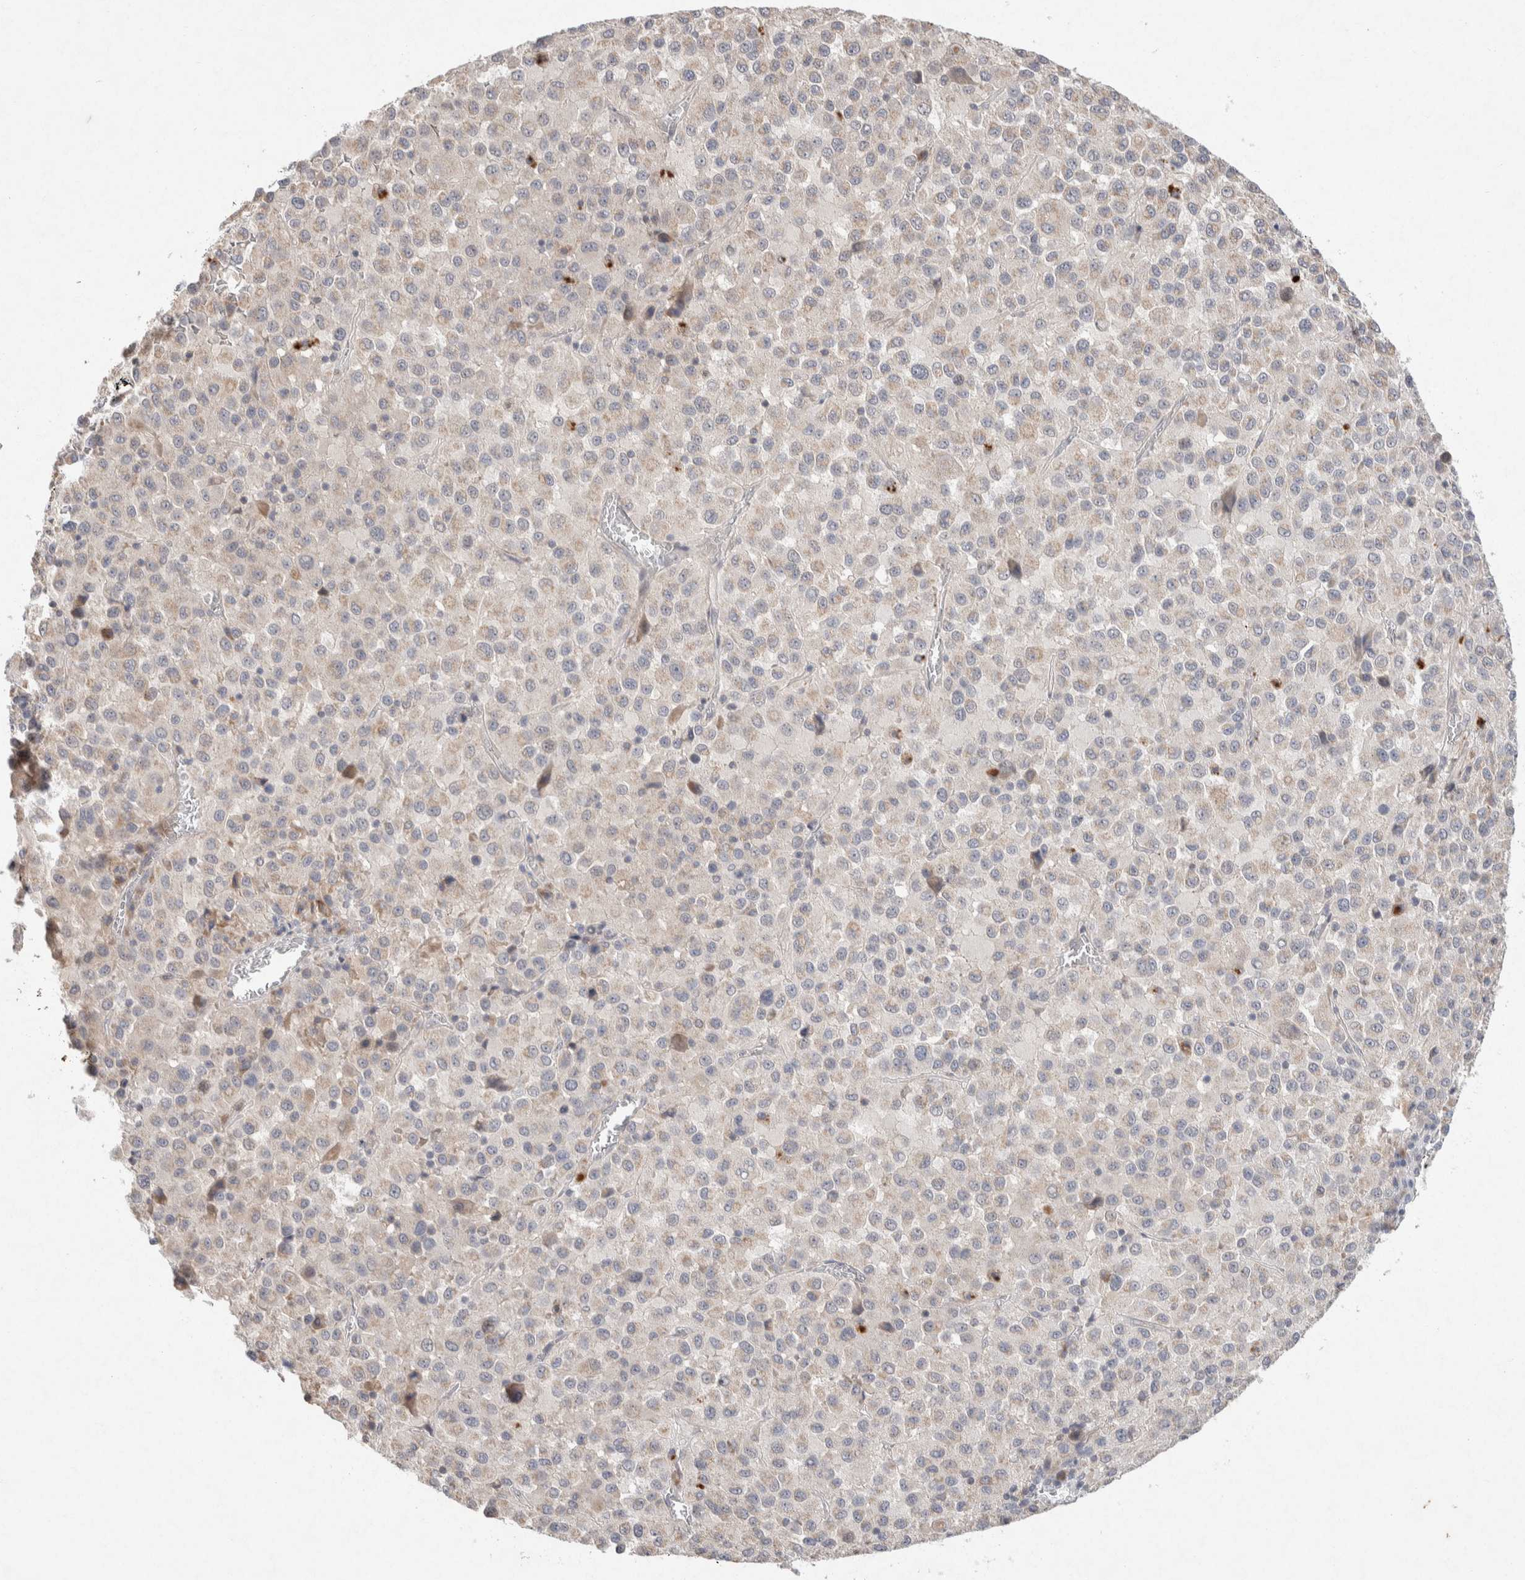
{"staining": {"intensity": "weak", "quantity": "<25%", "location": "cytoplasmic/membranous"}, "tissue": "melanoma", "cell_type": "Tumor cells", "image_type": "cancer", "snomed": [{"axis": "morphology", "description": "Malignant melanoma, Metastatic site"}, {"axis": "topography", "description": "Lung"}], "caption": "An immunohistochemistry histopathology image of malignant melanoma (metastatic site) is shown. There is no staining in tumor cells of malignant melanoma (metastatic site).", "gene": "CMTM4", "patient": {"sex": "male", "age": 64}}